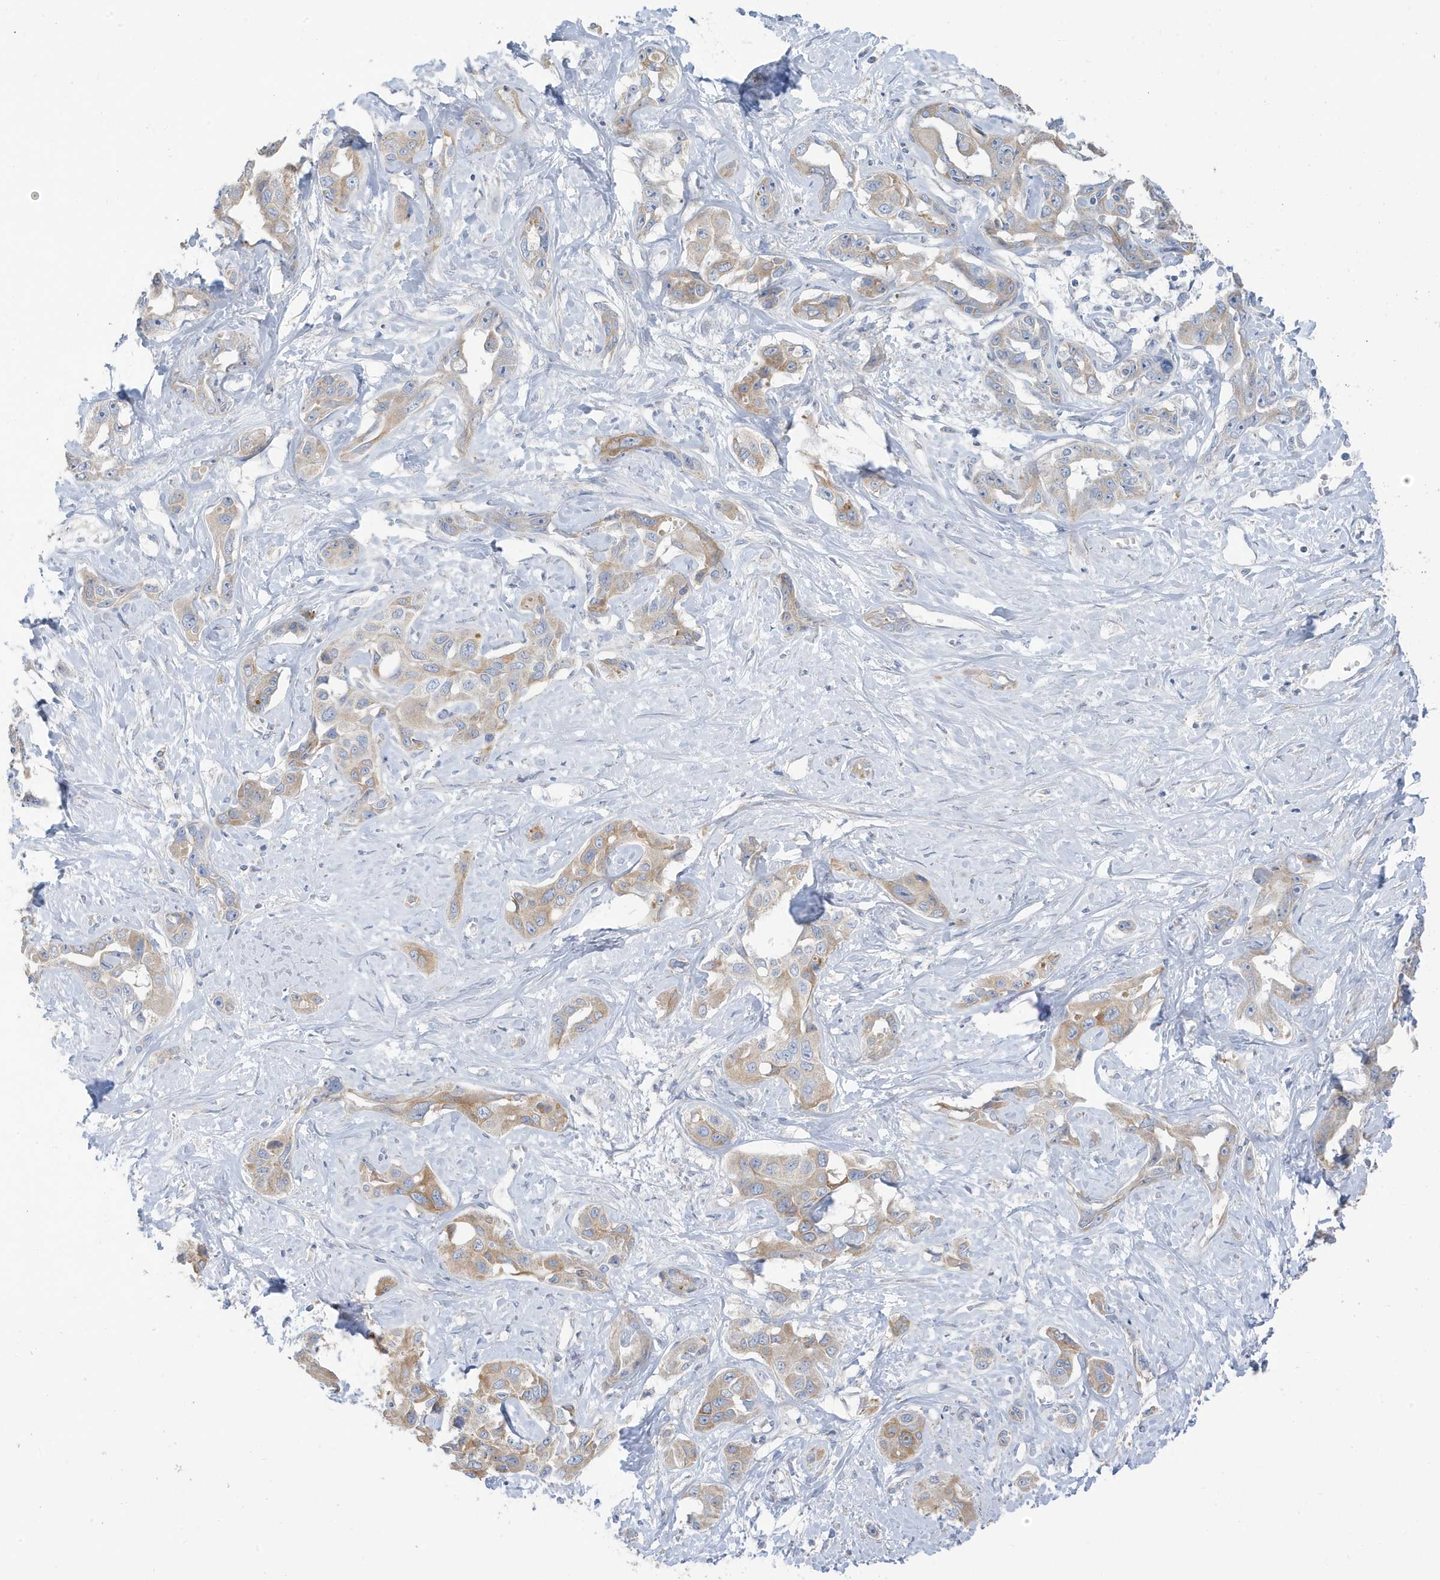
{"staining": {"intensity": "moderate", "quantity": "25%-75%", "location": "cytoplasmic/membranous"}, "tissue": "liver cancer", "cell_type": "Tumor cells", "image_type": "cancer", "snomed": [{"axis": "morphology", "description": "Cholangiocarcinoma"}, {"axis": "topography", "description": "Liver"}], "caption": "Protein staining shows moderate cytoplasmic/membranous expression in approximately 25%-75% of tumor cells in liver cancer.", "gene": "ATP13A5", "patient": {"sex": "male", "age": 59}}